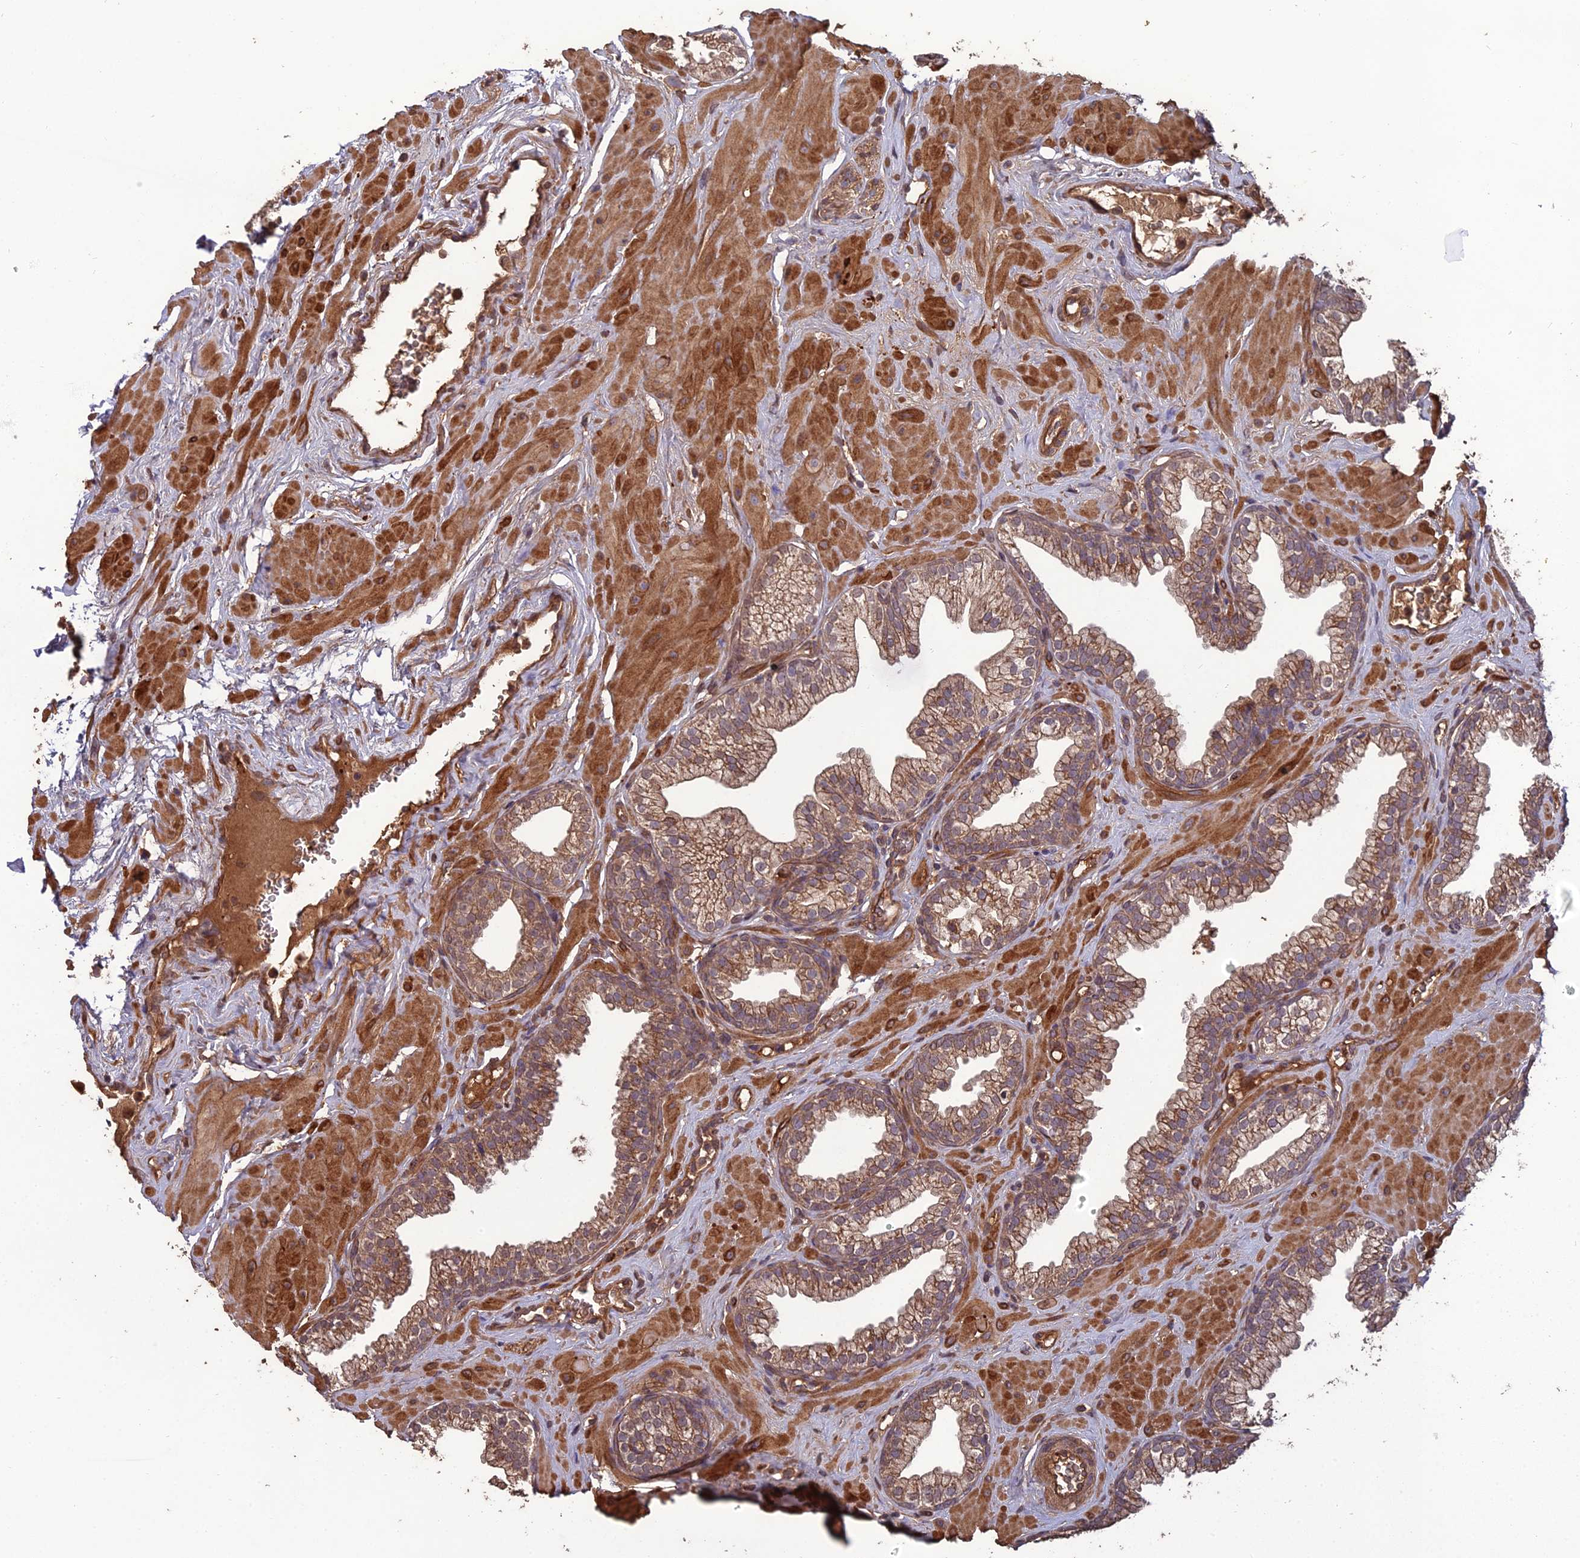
{"staining": {"intensity": "moderate", "quantity": ">75%", "location": "cytoplasmic/membranous"}, "tissue": "prostate", "cell_type": "Glandular cells", "image_type": "normal", "snomed": [{"axis": "morphology", "description": "Normal tissue, NOS"}, {"axis": "morphology", "description": "Urothelial carcinoma, Low grade"}, {"axis": "topography", "description": "Urinary bladder"}, {"axis": "topography", "description": "Prostate"}], "caption": "A high-resolution micrograph shows immunohistochemistry (IHC) staining of benign prostate, which exhibits moderate cytoplasmic/membranous positivity in approximately >75% of glandular cells.", "gene": "ATP6V0A2", "patient": {"sex": "male", "age": 60}}